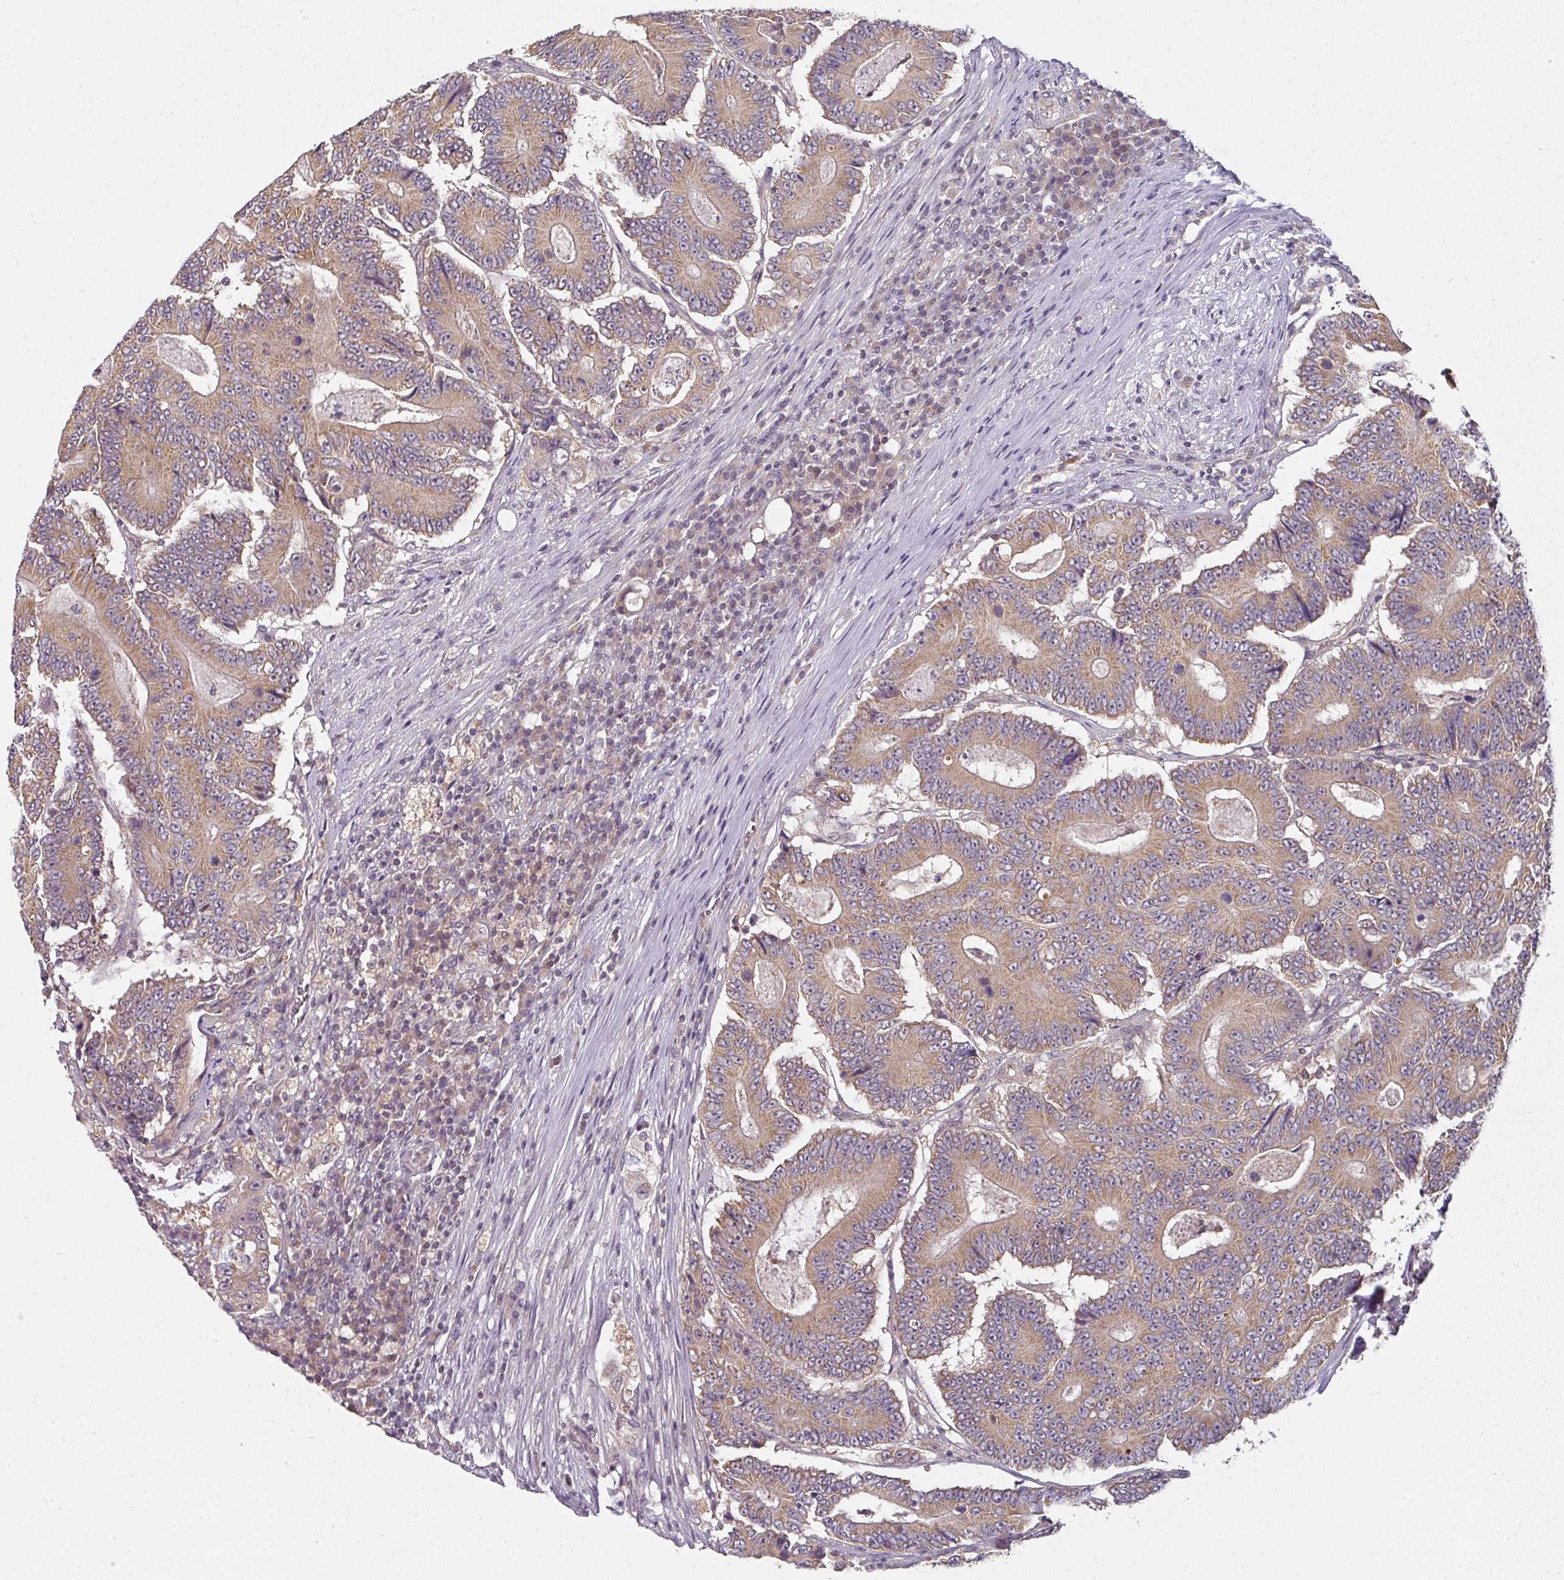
{"staining": {"intensity": "moderate", "quantity": ">75%", "location": "cytoplasmic/membranous"}, "tissue": "colorectal cancer", "cell_type": "Tumor cells", "image_type": "cancer", "snomed": [{"axis": "morphology", "description": "Adenocarcinoma, NOS"}, {"axis": "topography", "description": "Colon"}], "caption": "Human colorectal cancer (adenocarcinoma) stained with a brown dye exhibits moderate cytoplasmic/membranous positive positivity in approximately >75% of tumor cells.", "gene": "MAP2K2", "patient": {"sex": "male", "age": 83}}